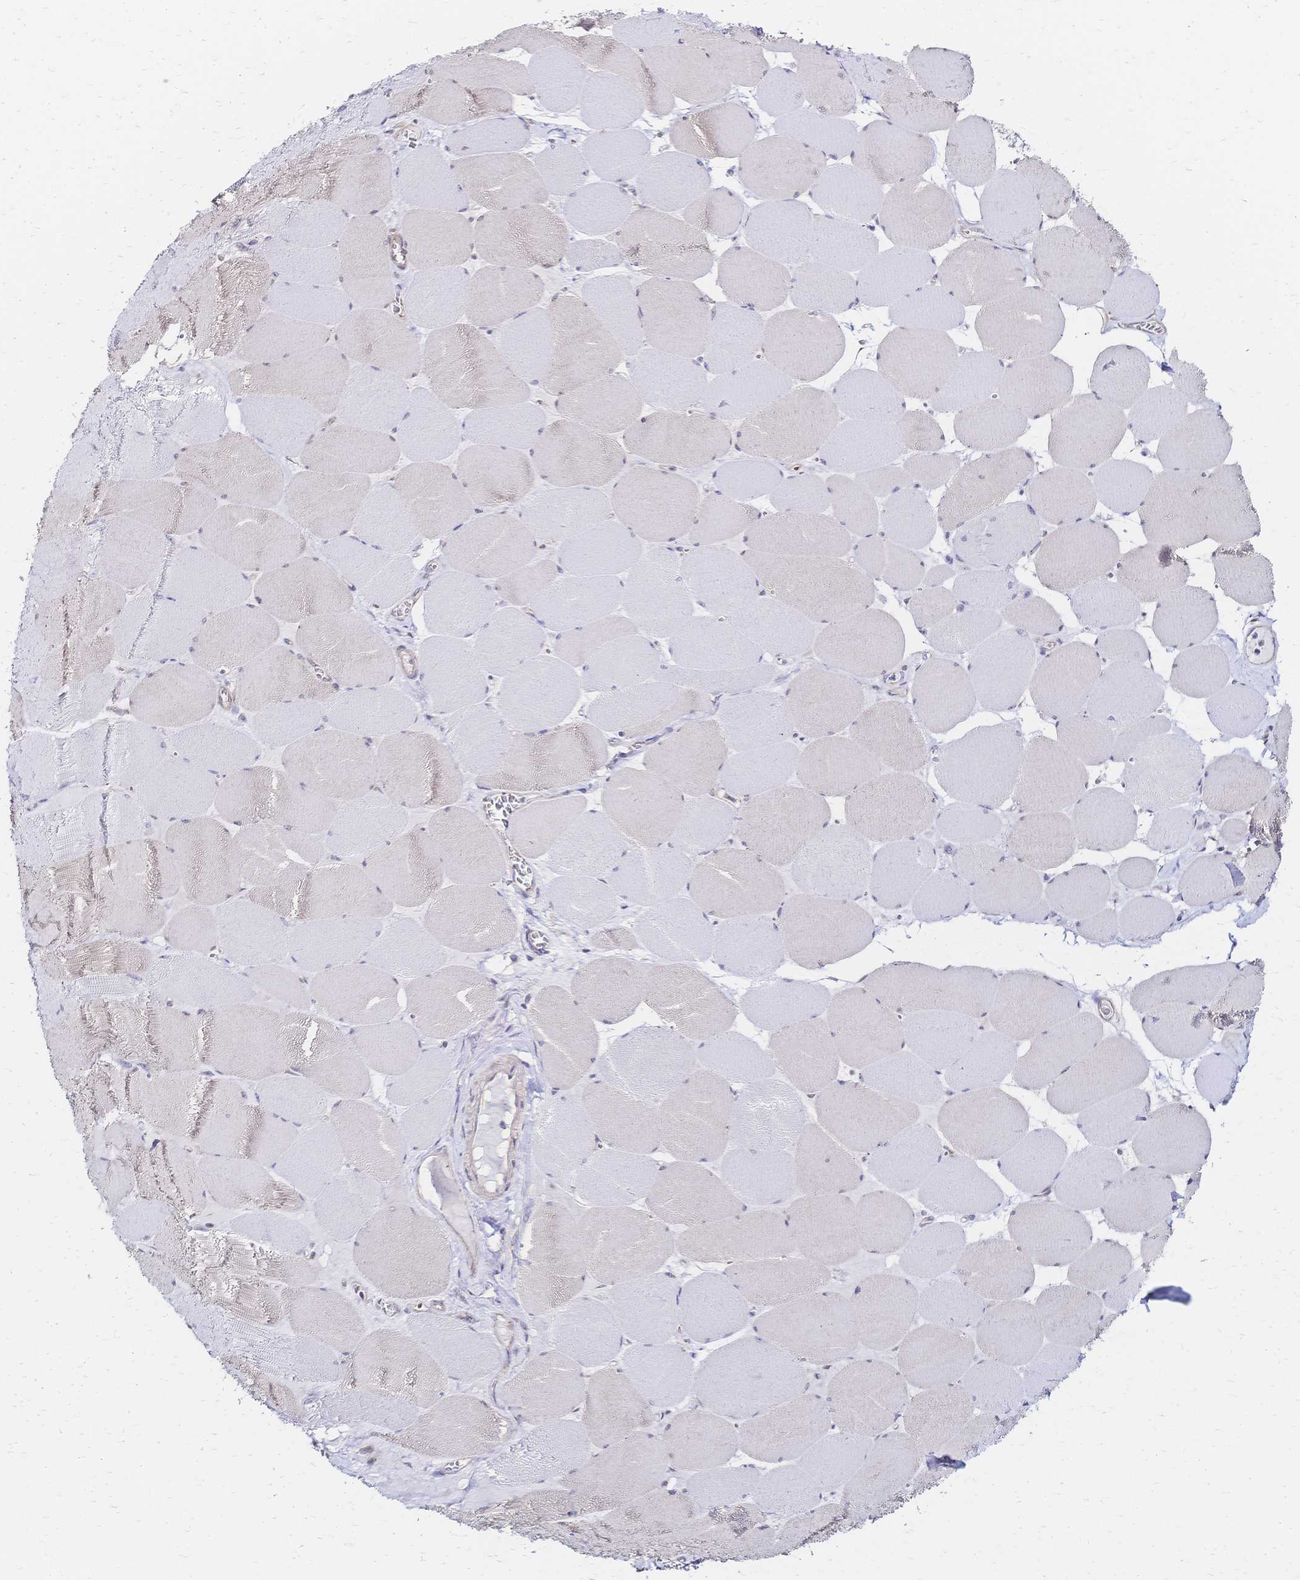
{"staining": {"intensity": "negative", "quantity": "none", "location": "none"}, "tissue": "skeletal muscle", "cell_type": "Myocytes", "image_type": "normal", "snomed": [{"axis": "morphology", "description": "Normal tissue, NOS"}, {"axis": "topography", "description": "Skeletal muscle"}], "caption": "DAB immunohistochemical staining of unremarkable skeletal muscle shows no significant staining in myocytes. Nuclei are stained in blue.", "gene": "SLC5A1", "patient": {"sex": "female", "age": 75}}